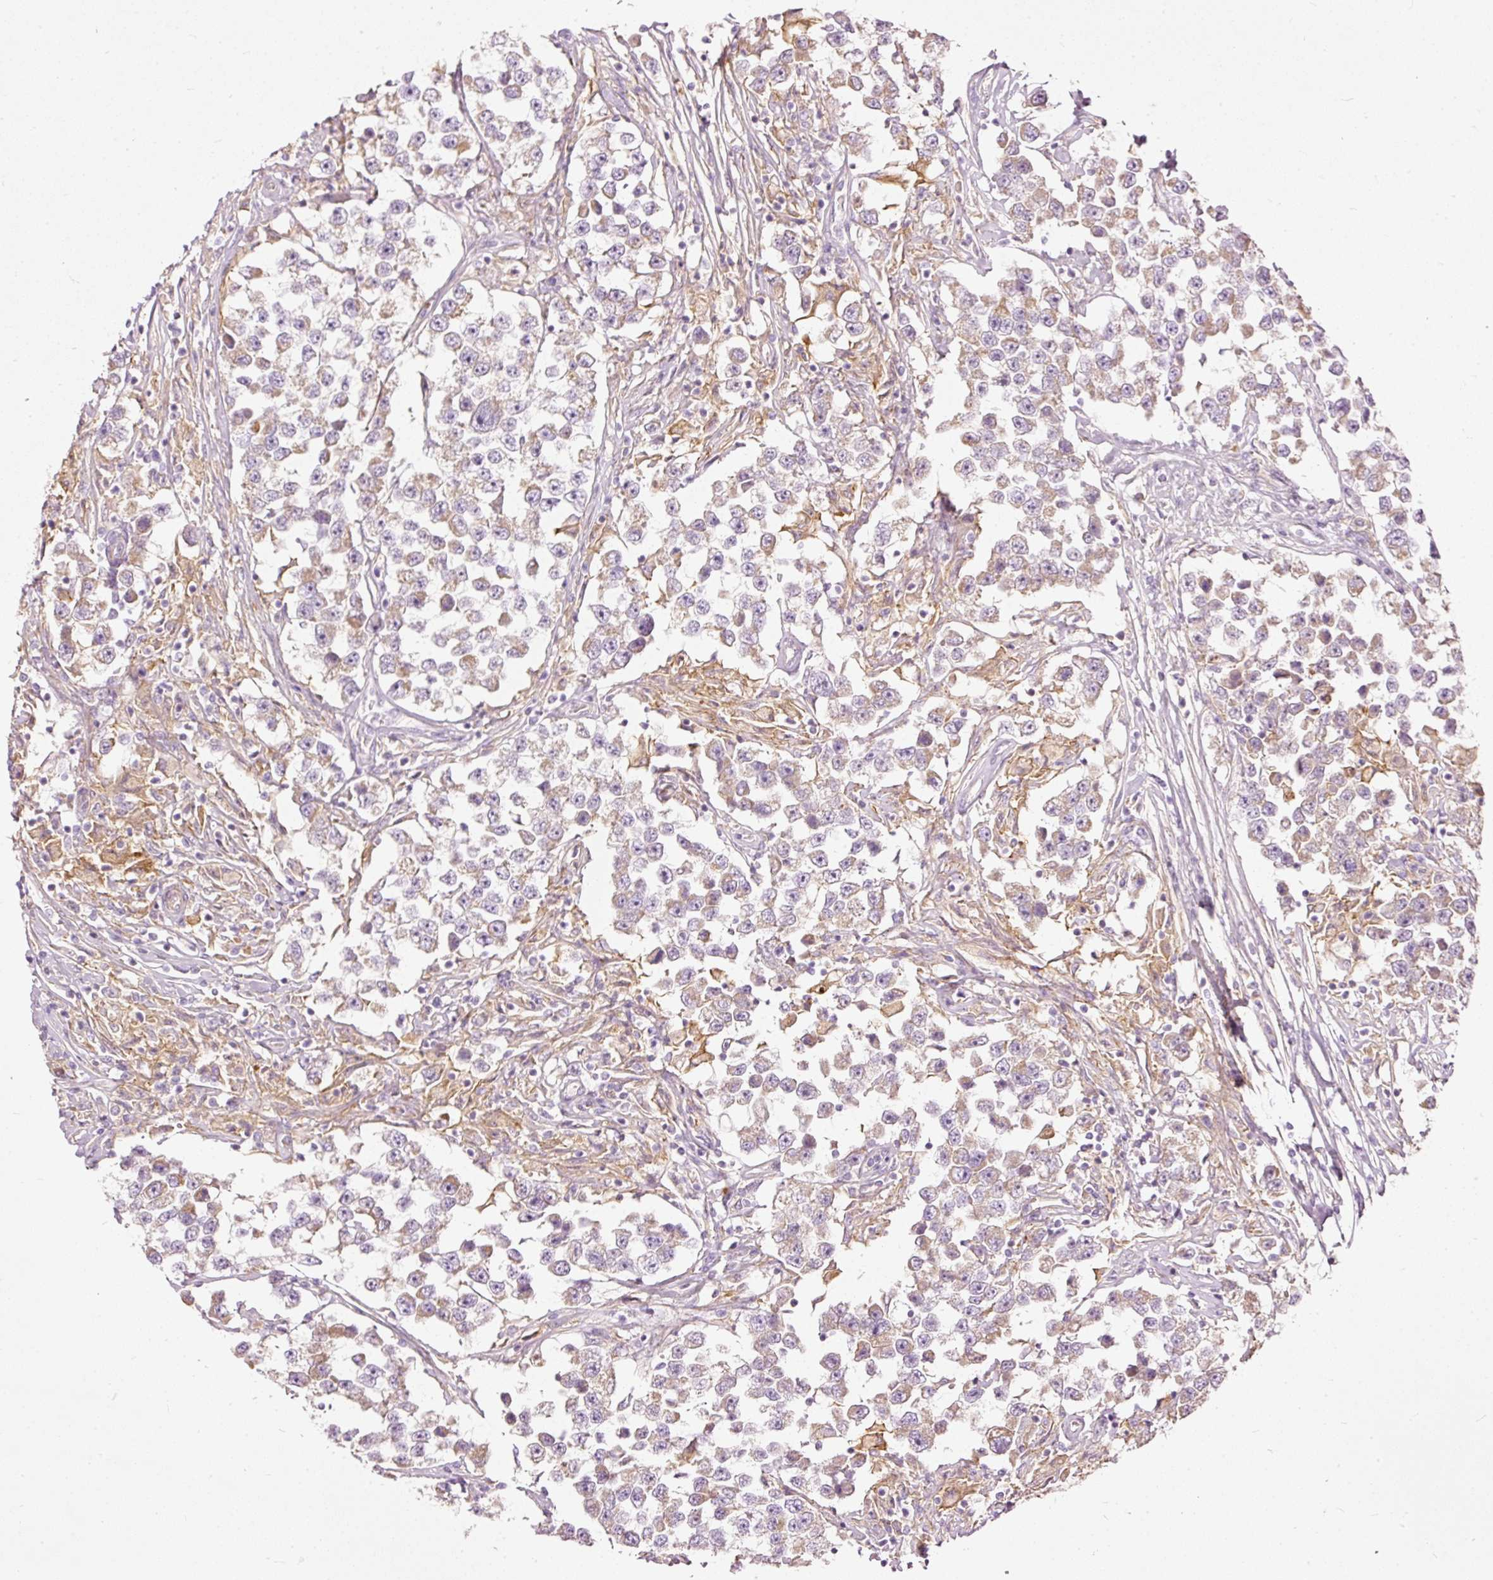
{"staining": {"intensity": "moderate", "quantity": "<25%", "location": "cytoplasmic/membranous"}, "tissue": "testis cancer", "cell_type": "Tumor cells", "image_type": "cancer", "snomed": [{"axis": "morphology", "description": "Seminoma, NOS"}, {"axis": "topography", "description": "Testis"}], "caption": "There is low levels of moderate cytoplasmic/membranous staining in tumor cells of testis seminoma, as demonstrated by immunohistochemical staining (brown color).", "gene": "PAQR9", "patient": {"sex": "male", "age": 46}}